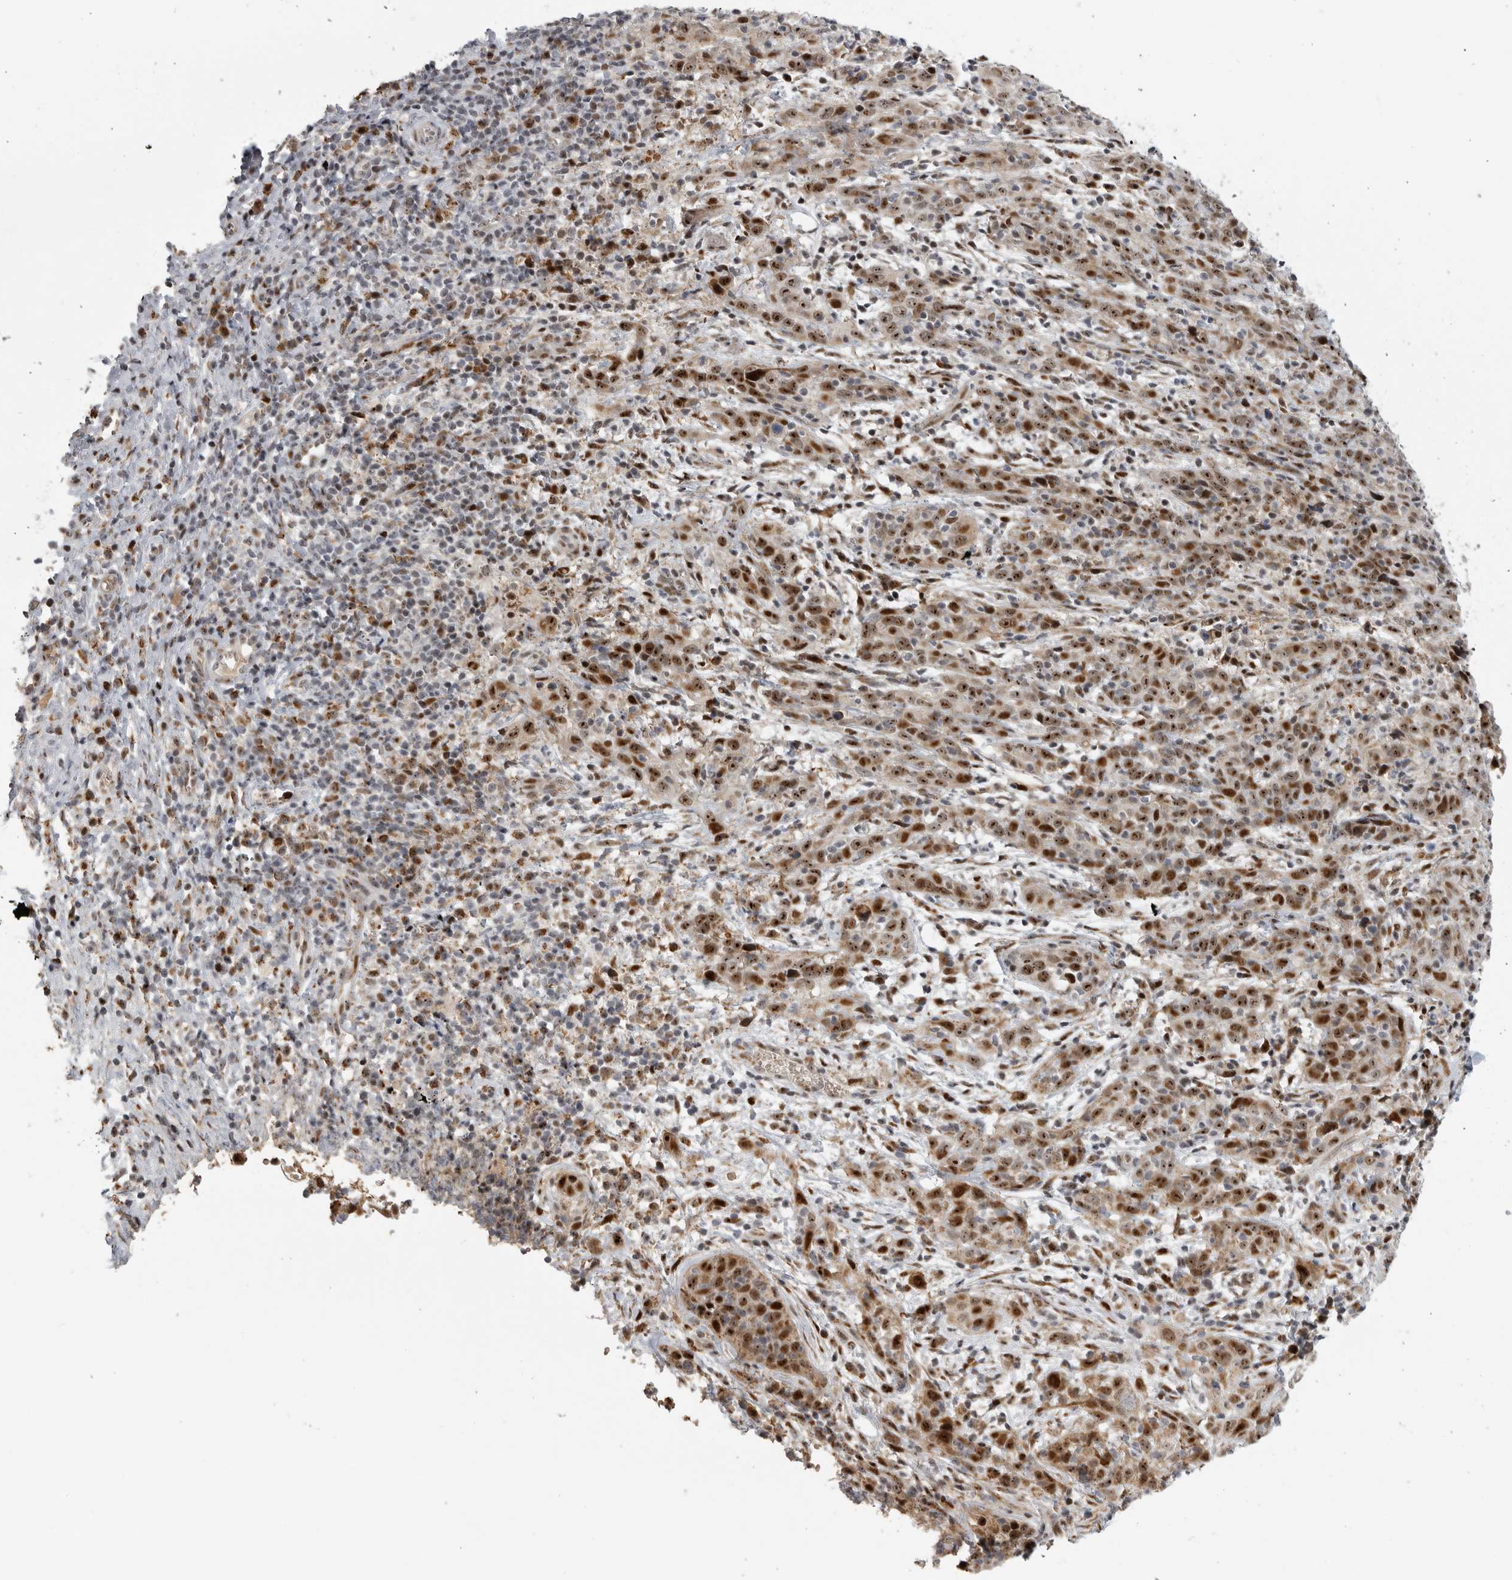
{"staining": {"intensity": "moderate", "quantity": ">75%", "location": "nuclear"}, "tissue": "cervical cancer", "cell_type": "Tumor cells", "image_type": "cancer", "snomed": [{"axis": "morphology", "description": "Squamous cell carcinoma, NOS"}, {"axis": "topography", "description": "Cervix"}], "caption": "Approximately >75% of tumor cells in human squamous cell carcinoma (cervical) display moderate nuclear protein expression as visualized by brown immunohistochemical staining.", "gene": "PCMTD1", "patient": {"sex": "female", "age": 46}}